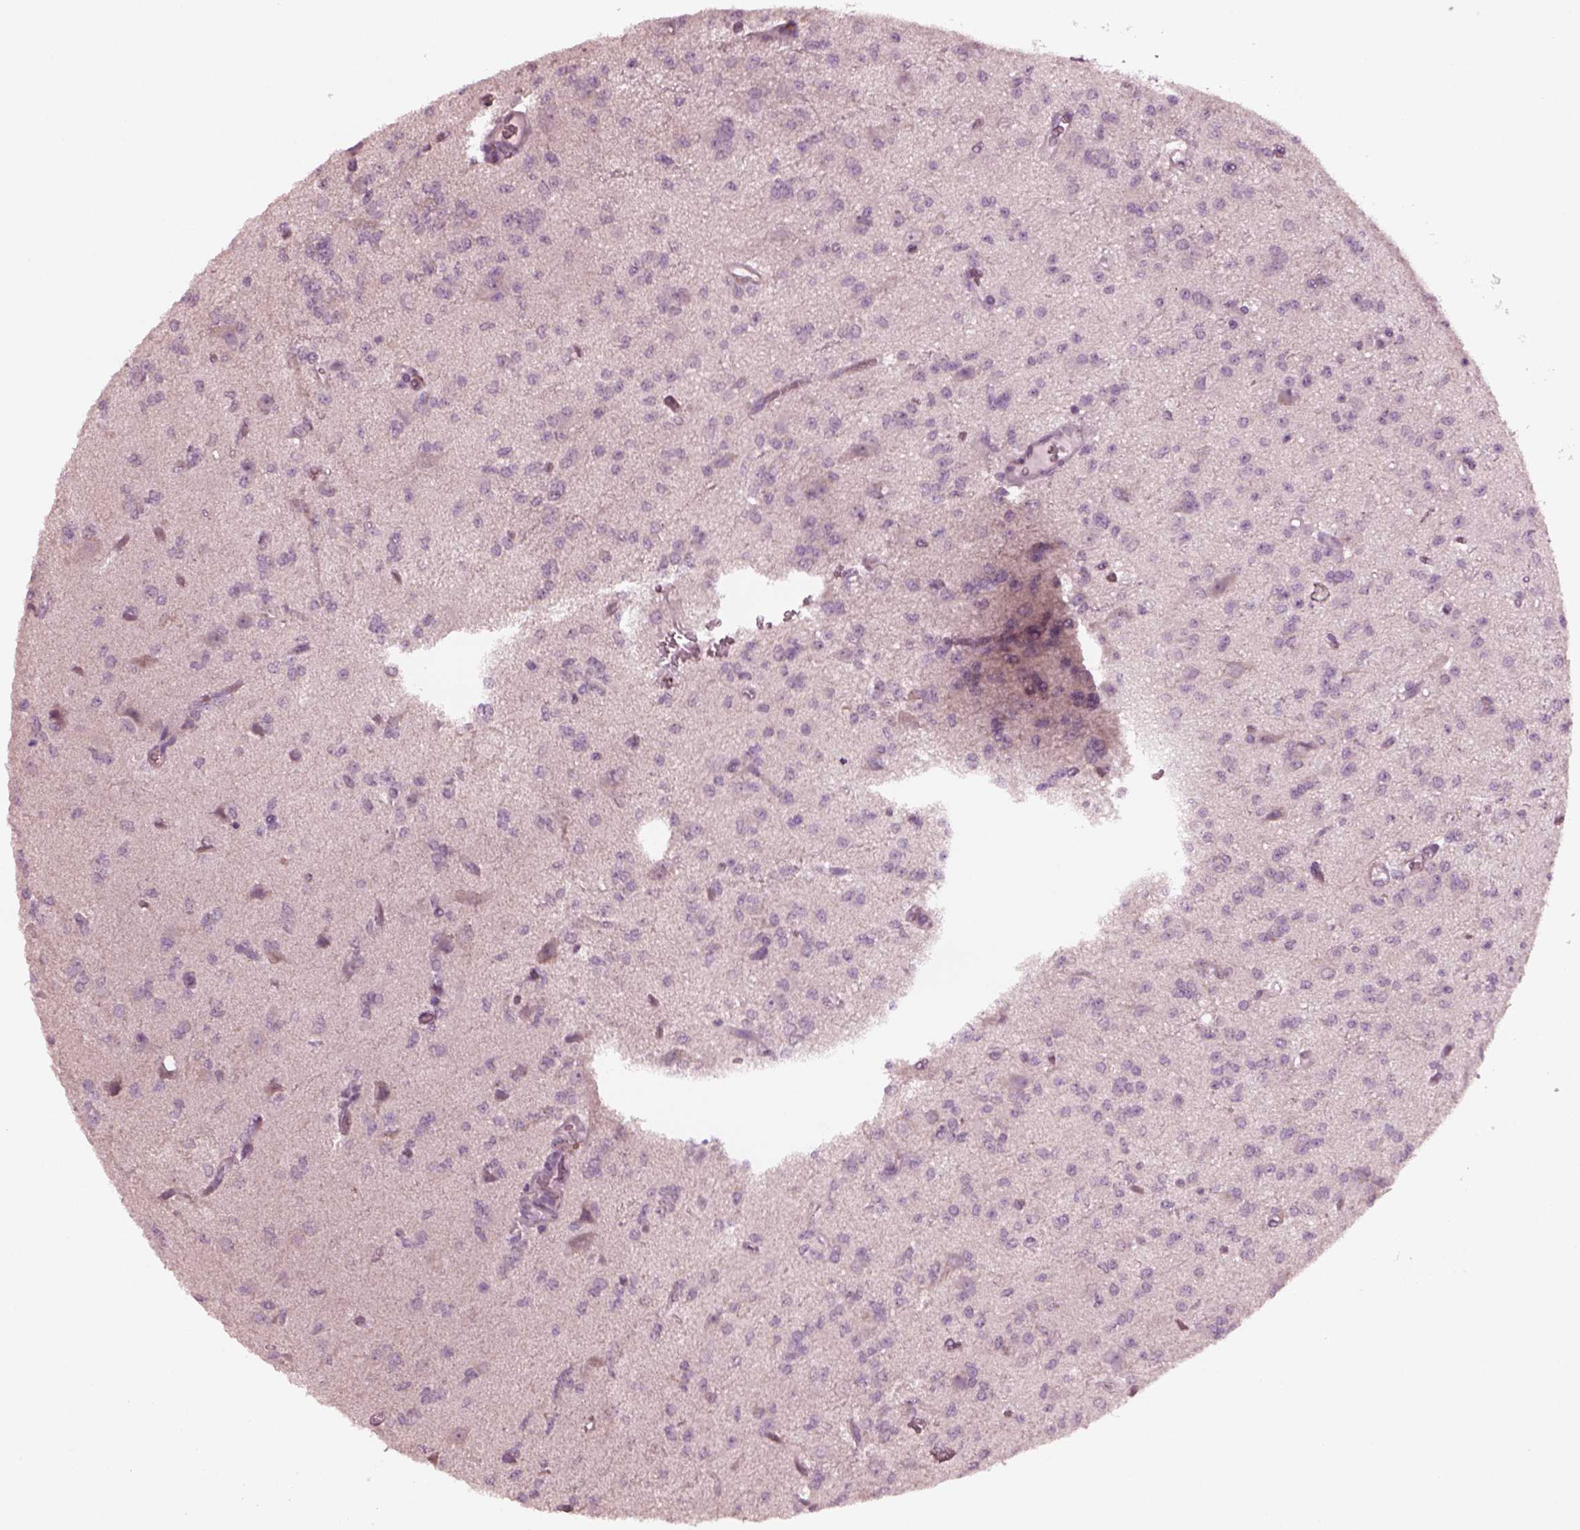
{"staining": {"intensity": "negative", "quantity": "none", "location": "none"}, "tissue": "glioma", "cell_type": "Tumor cells", "image_type": "cancer", "snomed": [{"axis": "morphology", "description": "Glioma, malignant, Low grade"}, {"axis": "topography", "description": "Brain"}], "caption": "The IHC photomicrograph has no significant positivity in tumor cells of malignant glioma (low-grade) tissue.", "gene": "YY2", "patient": {"sex": "male", "age": 27}}